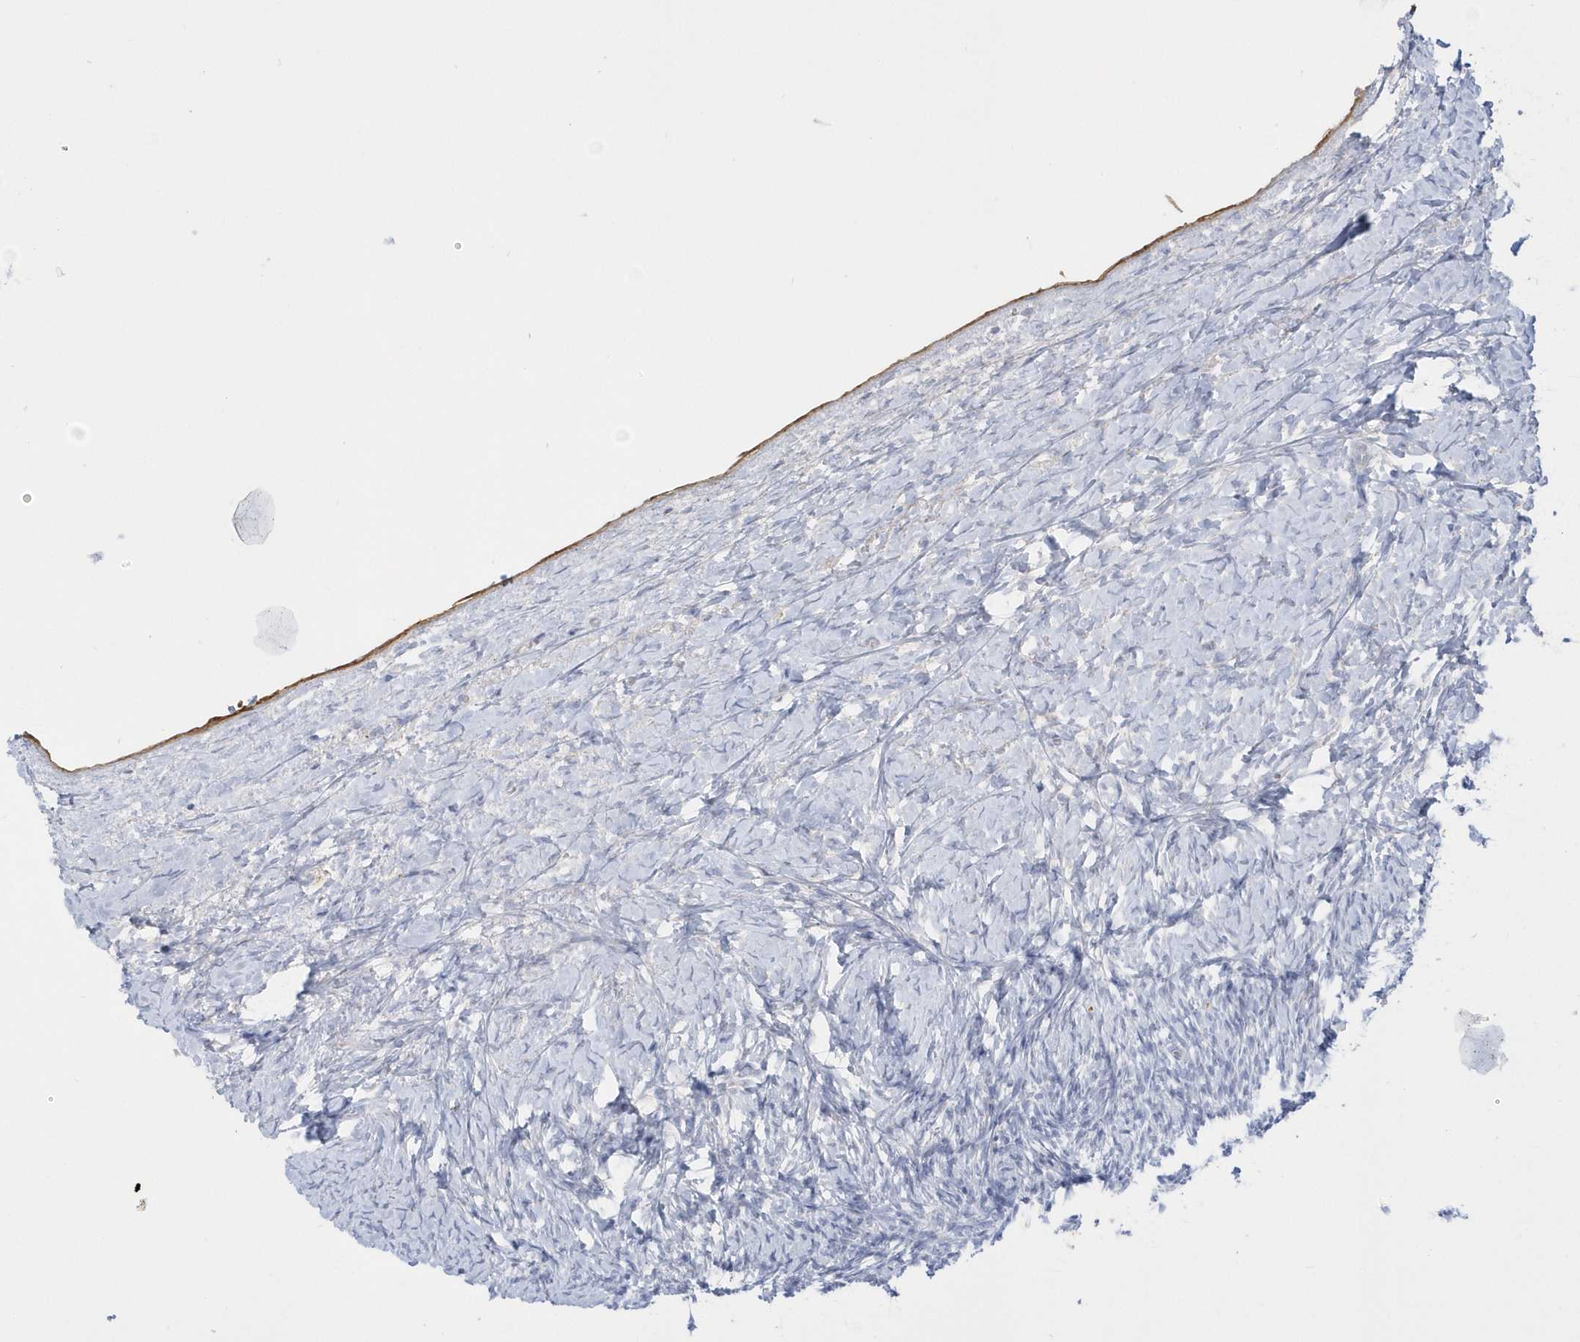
{"staining": {"intensity": "negative", "quantity": "none", "location": "none"}, "tissue": "ovary", "cell_type": "Follicle cells", "image_type": "normal", "snomed": [{"axis": "morphology", "description": "Normal tissue, NOS"}, {"axis": "morphology", "description": "Developmental malformation"}, {"axis": "topography", "description": "Ovary"}], "caption": "The immunohistochemistry micrograph has no significant expression in follicle cells of ovary.", "gene": "SEMA3D", "patient": {"sex": "female", "age": 39}}